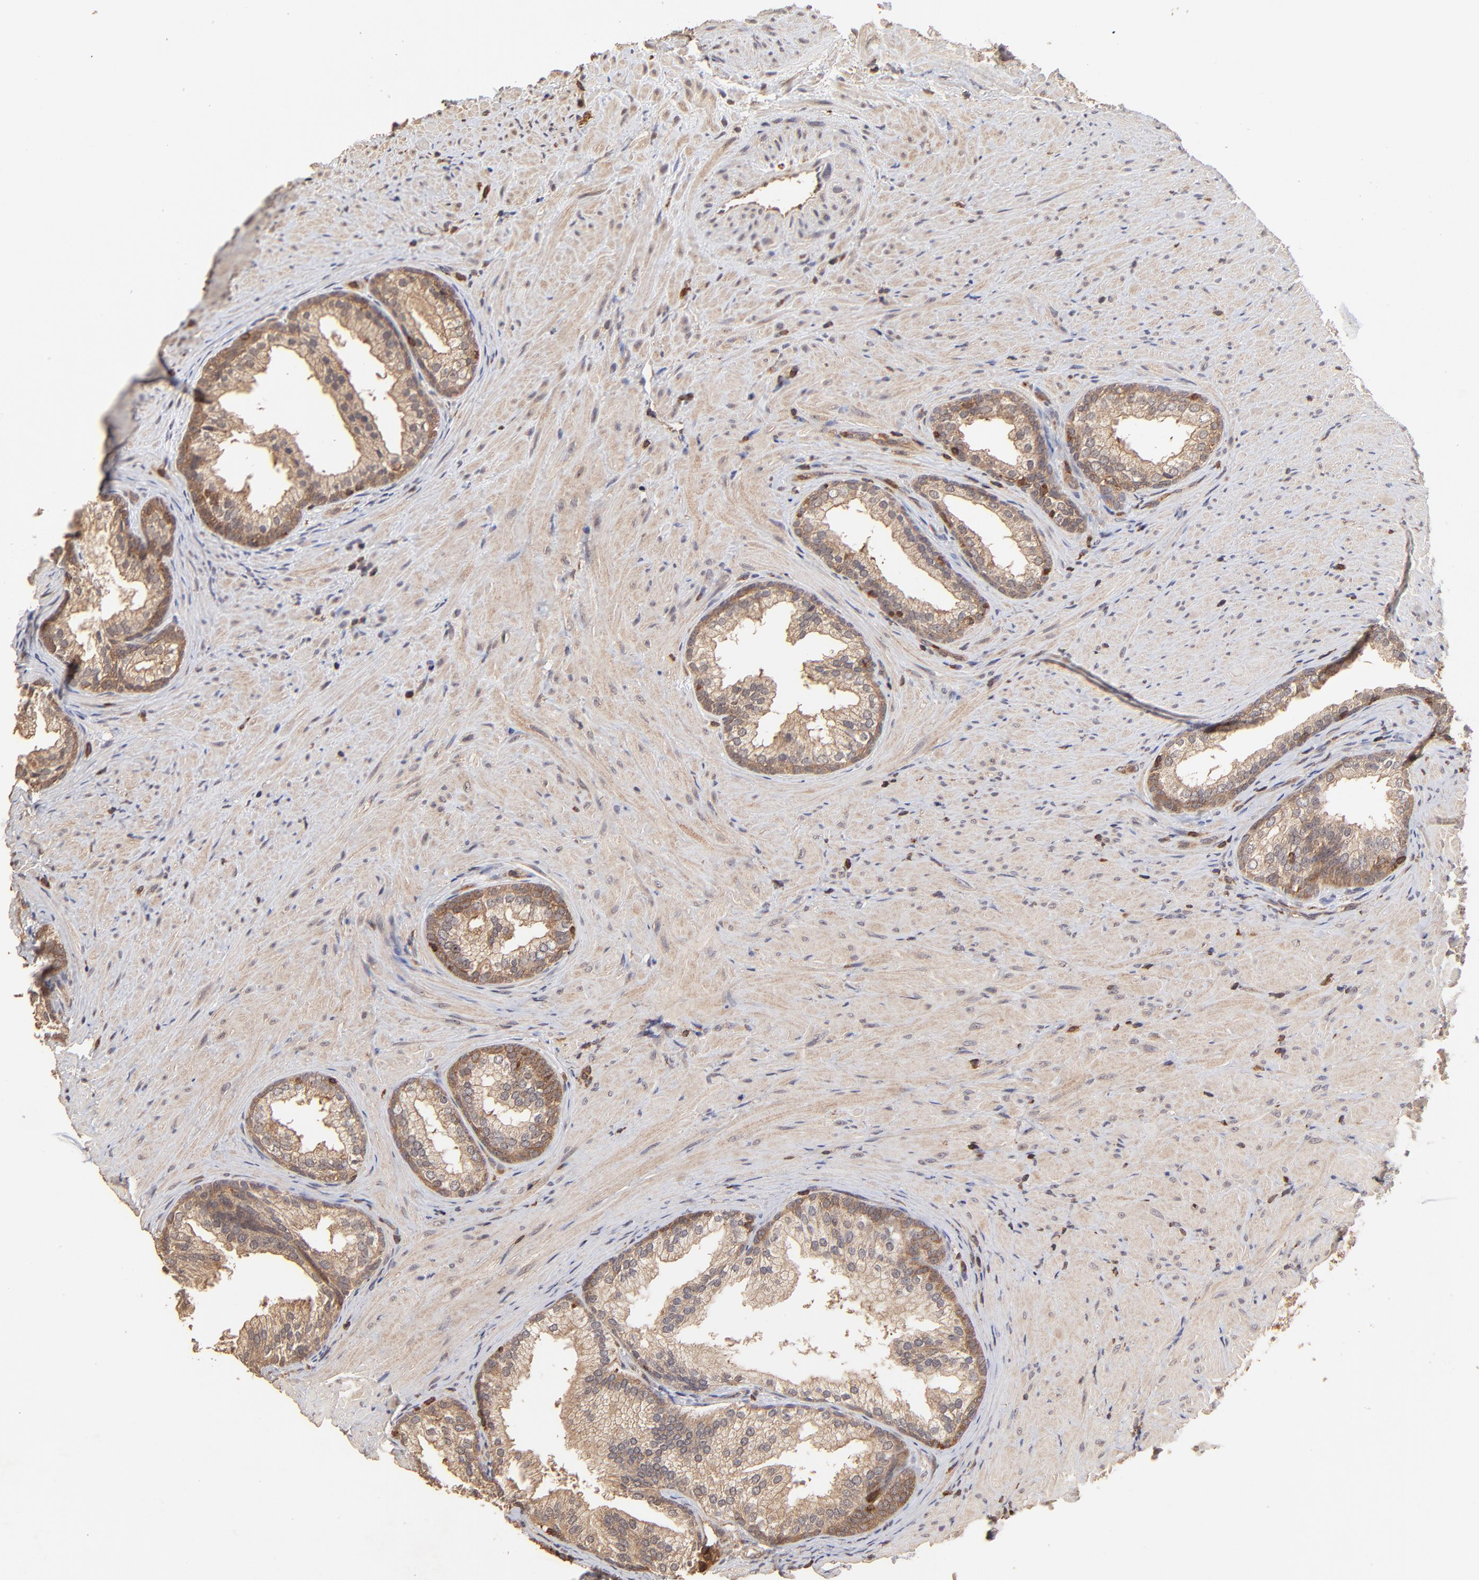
{"staining": {"intensity": "weak", "quantity": ">75%", "location": "cytoplasmic/membranous"}, "tissue": "prostate", "cell_type": "Glandular cells", "image_type": "normal", "snomed": [{"axis": "morphology", "description": "Normal tissue, NOS"}, {"axis": "topography", "description": "Prostate"}], "caption": "High-magnification brightfield microscopy of normal prostate stained with DAB (3,3'-diaminobenzidine) (brown) and counterstained with hematoxylin (blue). glandular cells exhibit weak cytoplasmic/membranous staining is present in approximately>75% of cells. The staining was performed using DAB, with brown indicating positive protein expression. Nuclei are stained blue with hematoxylin.", "gene": "STON2", "patient": {"sex": "male", "age": 76}}